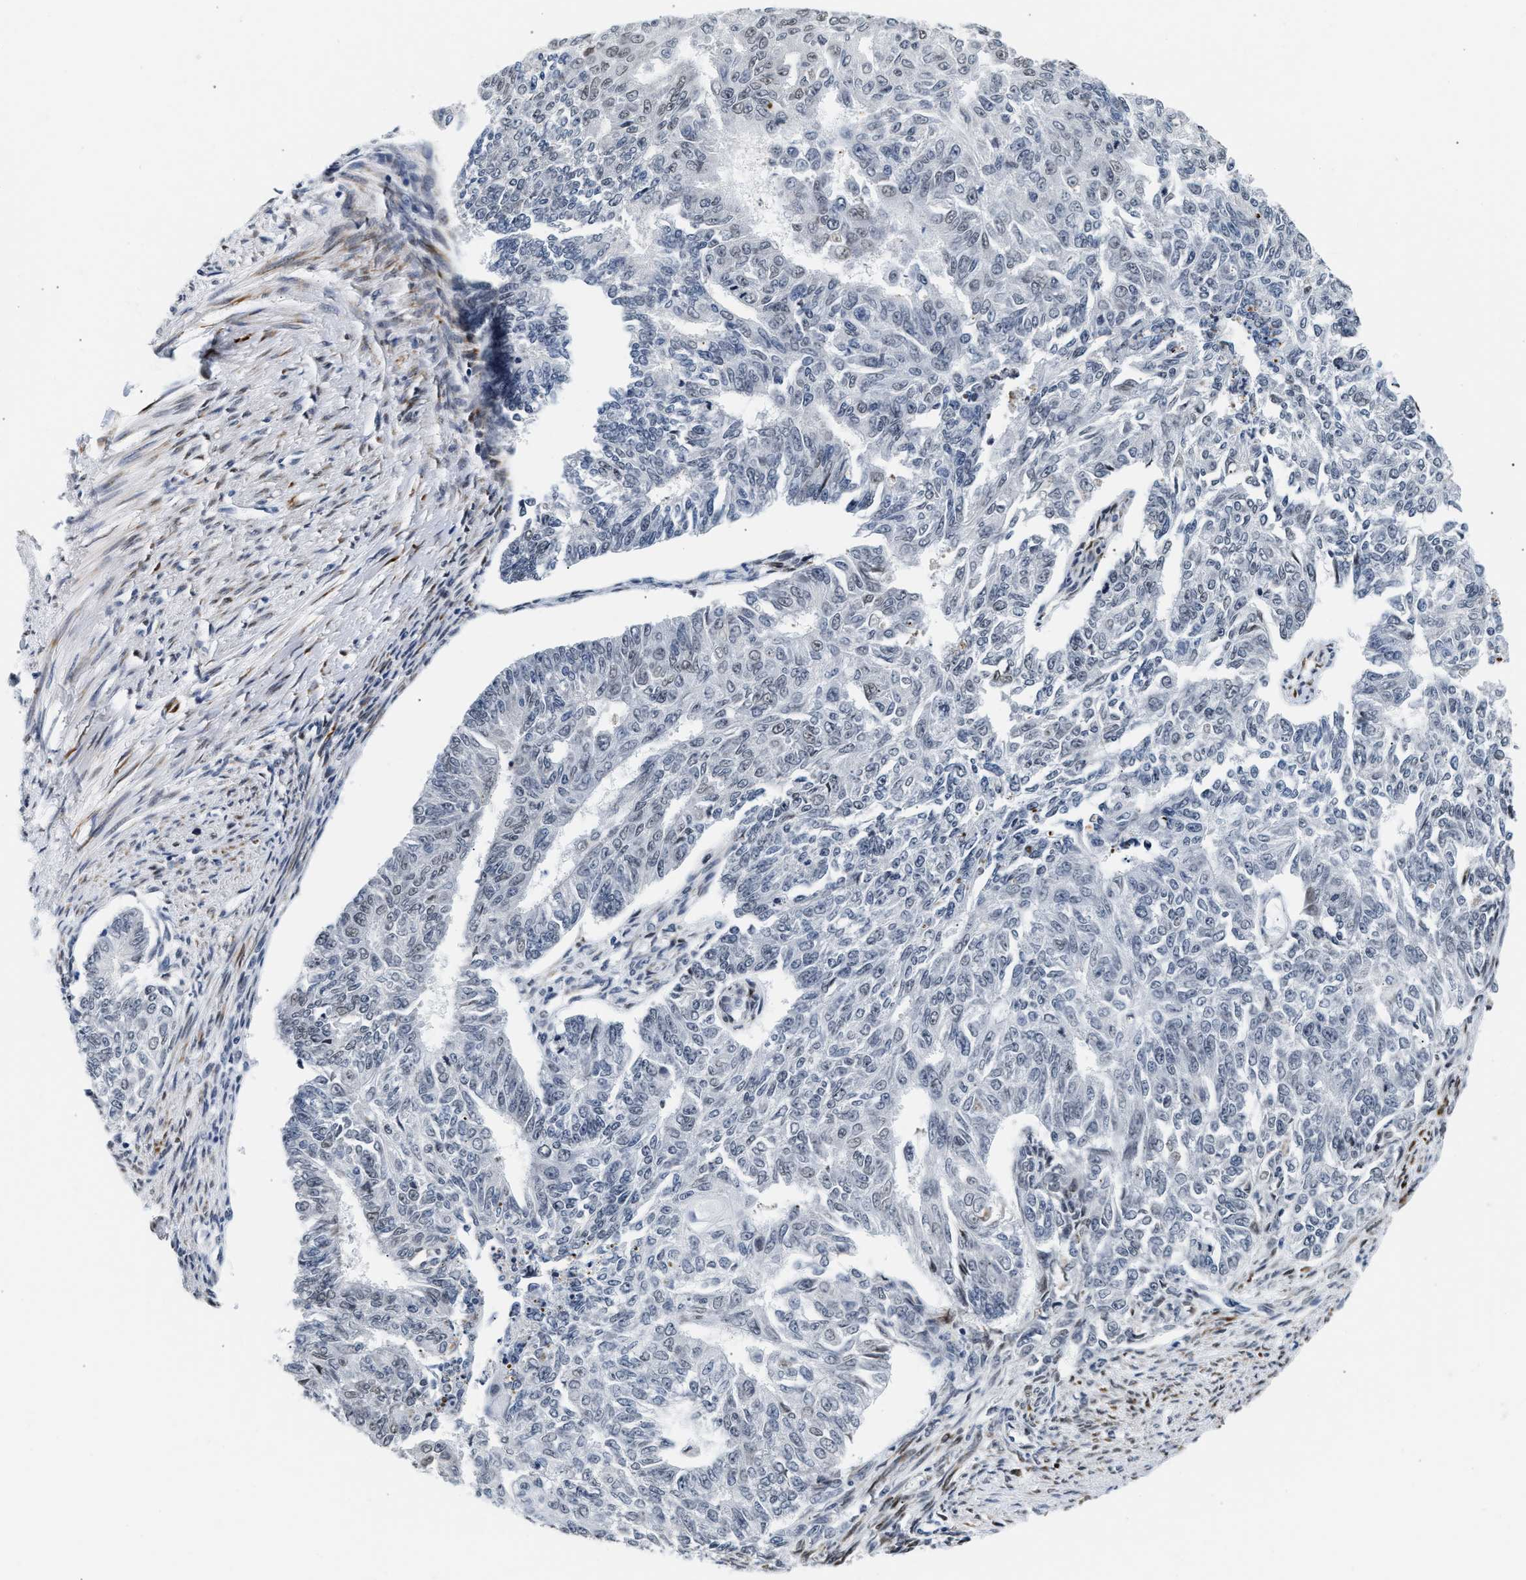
{"staining": {"intensity": "negative", "quantity": "none", "location": "none"}, "tissue": "endometrial cancer", "cell_type": "Tumor cells", "image_type": "cancer", "snomed": [{"axis": "morphology", "description": "Adenocarcinoma, NOS"}, {"axis": "topography", "description": "Endometrium"}], "caption": "Tumor cells show no significant positivity in adenocarcinoma (endometrial).", "gene": "THOC1", "patient": {"sex": "female", "age": 32}}